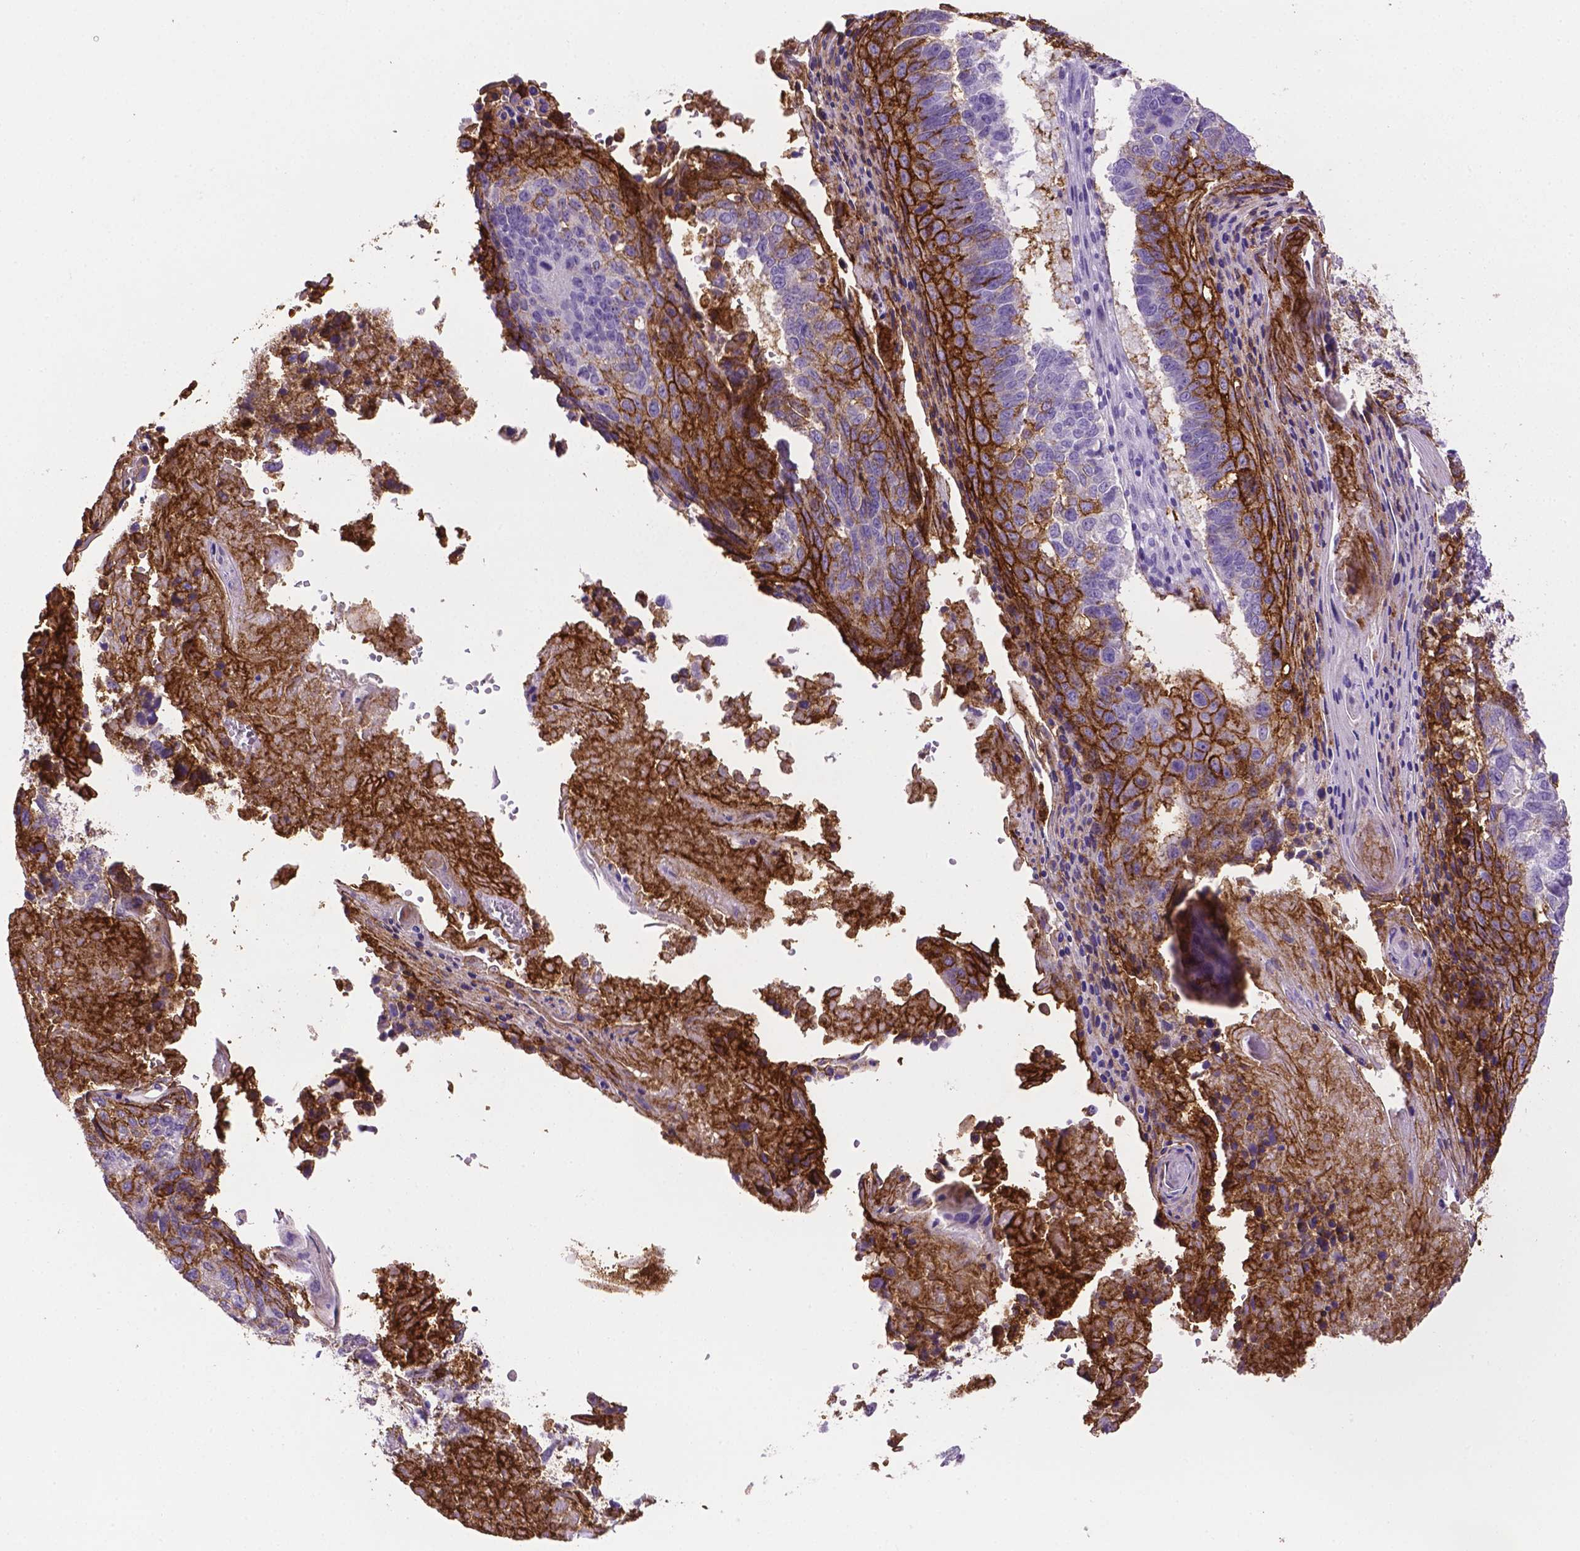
{"staining": {"intensity": "strong", "quantity": "25%-75%", "location": "cytoplasmic/membranous"}, "tissue": "lung cancer", "cell_type": "Tumor cells", "image_type": "cancer", "snomed": [{"axis": "morphology", "description": "Squamous cell carcinoma, NOS"}, {"axis": "topography", "description": "Lung"}], "caption": "Immunohistochemical staining of human lung cancer shows strong cytoplasmic/membranous protein expression in approximately 25%-75% of tumor cells. (DAB IHC with brightfield microscopy, high magnification).", "gene": "TACSTD2", "patient": {"sex": "male", "age": 73}}